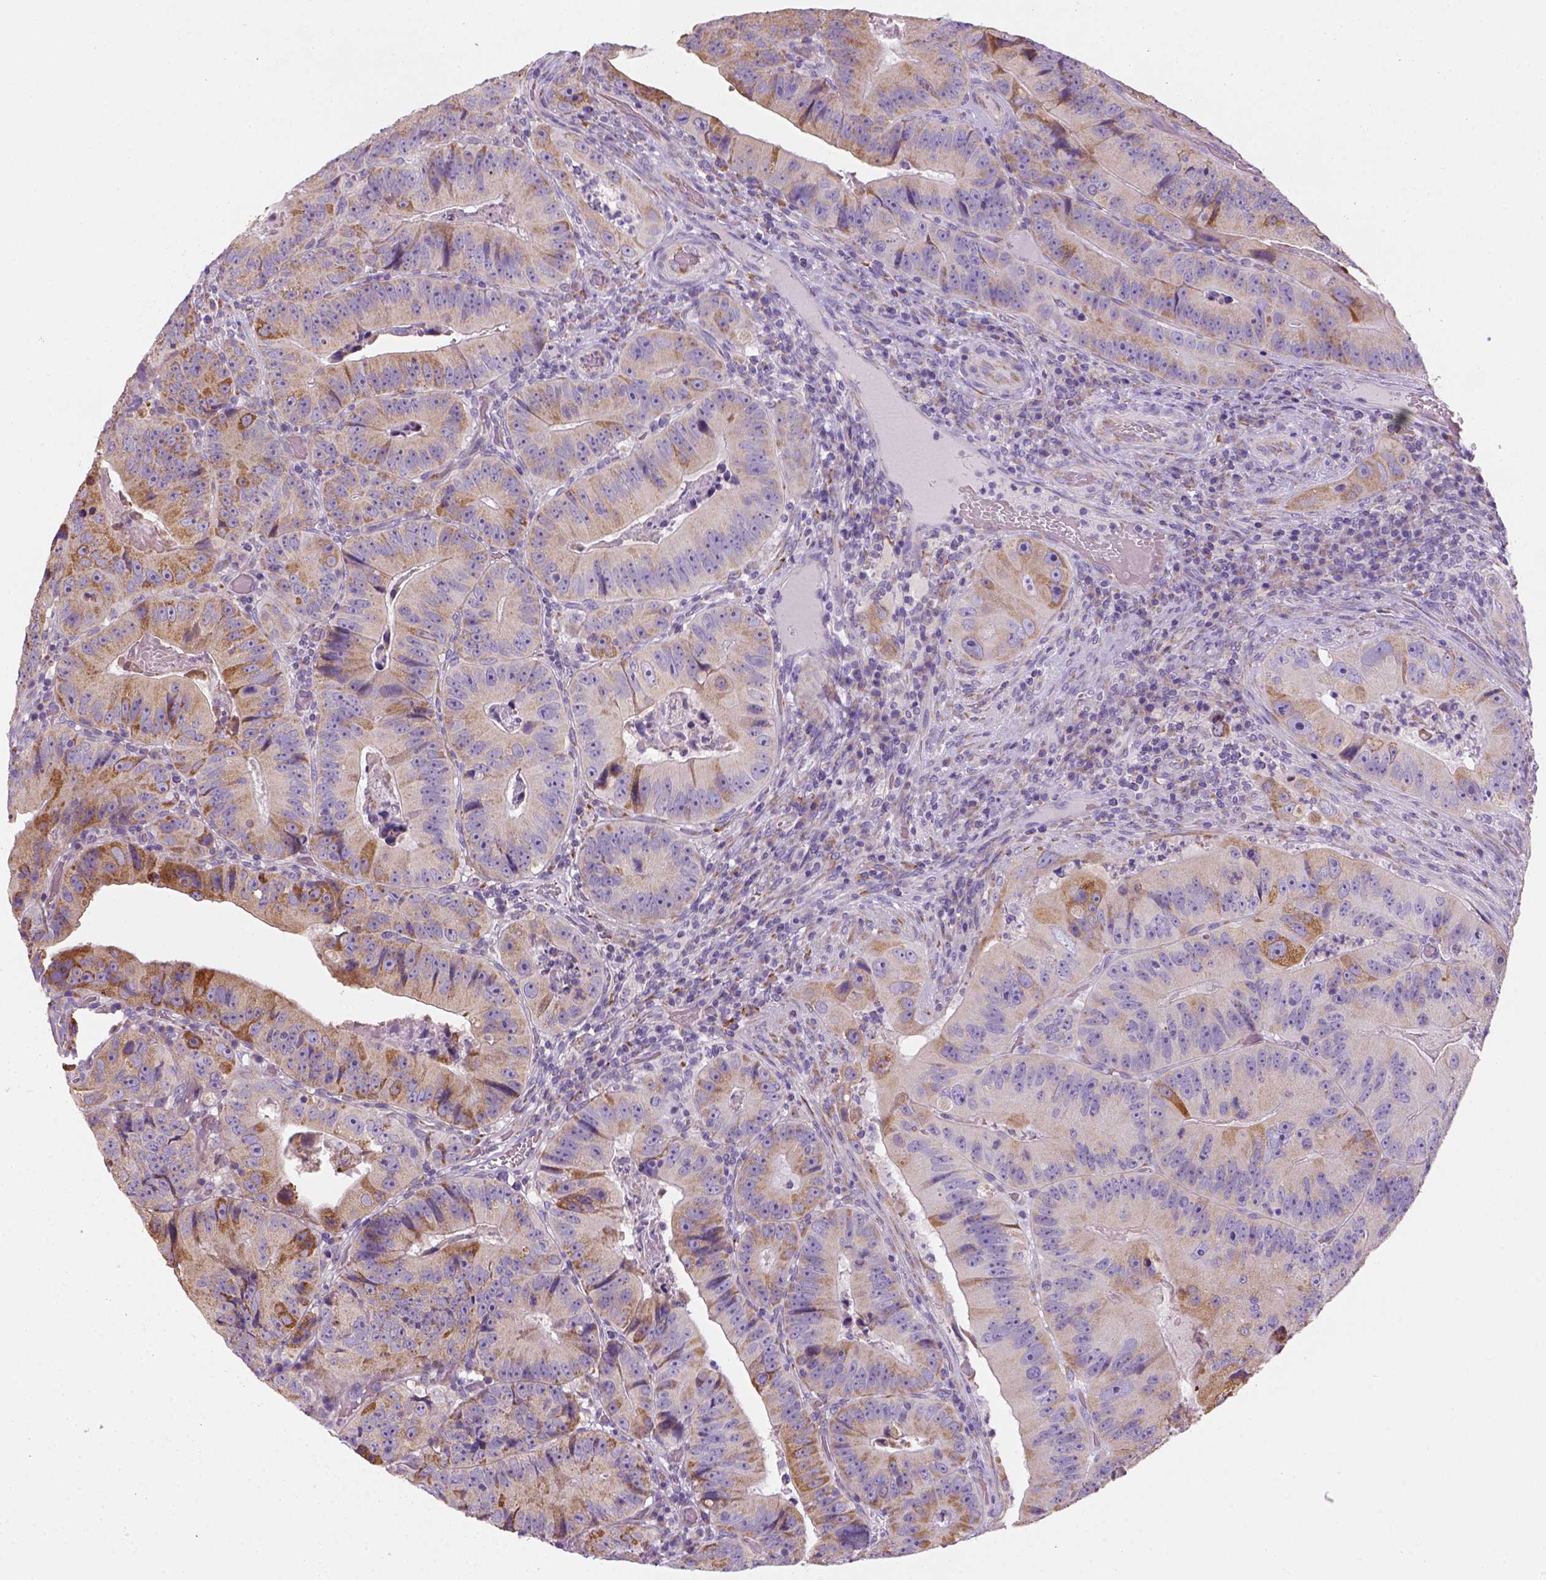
{"staining": {"intensity": "moderate", "quantity": "<25%", "location": "cytoplasmic/membranous"}, "tissue": "colorectal cancer", "cell_type": "Tumor cells", "image_type": "cancer", "snomed": [{"axis": "morphology", "description": "Adenocarcinoma, NOS"}, {"axis": "topography", "description": "Colon"}], "caption": "DAB (3,3'-diaminobenzidine) immunohistochemical staining of colorectal adenocarcinoma exhibits moderate cytoplasmic/membranous protein positivity in approximately <25% of tumor cells.", "gene": "CES2", "patient": {"sex": "female", "age": 86}}